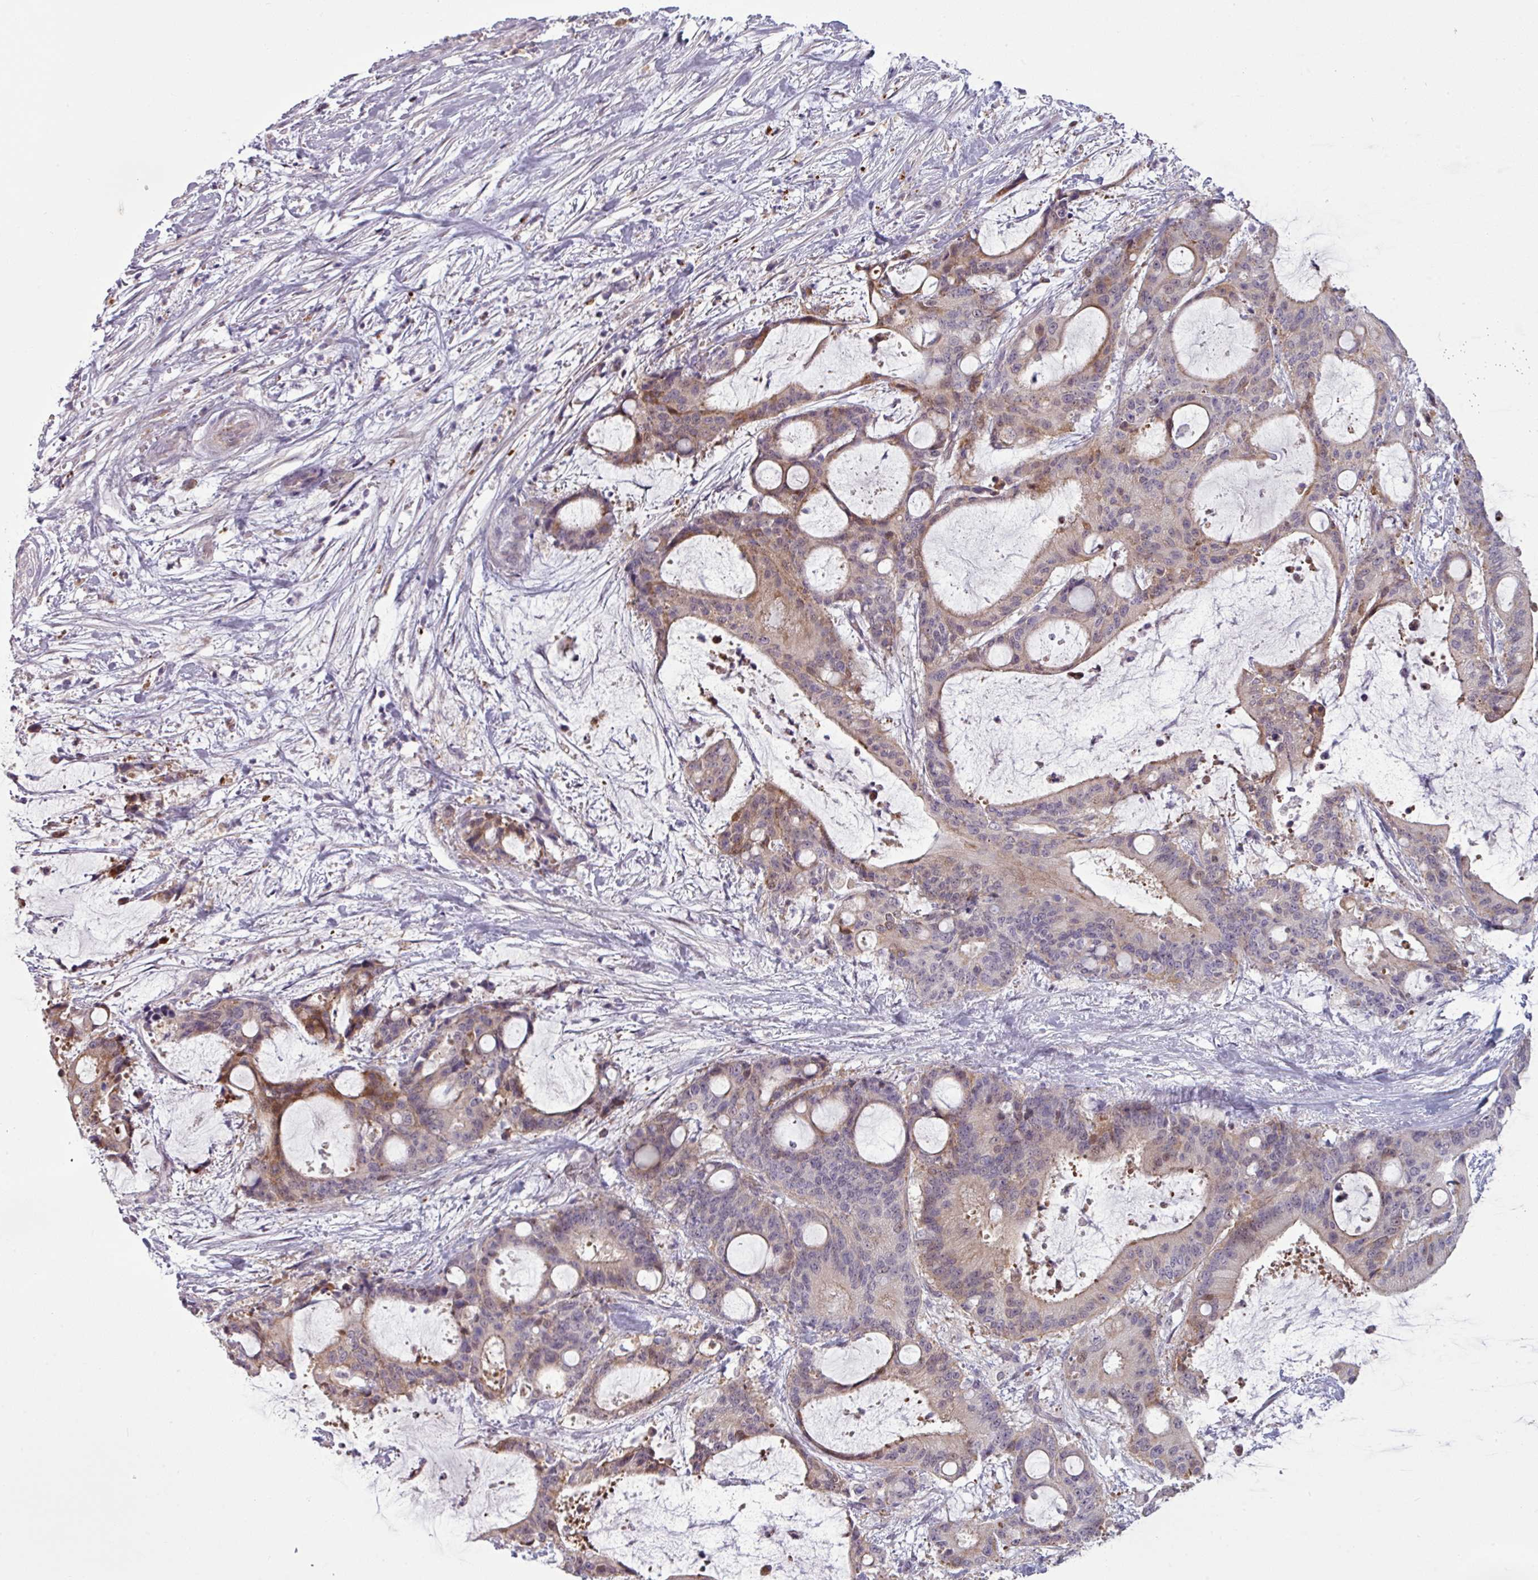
{"staining": {"intensity": "moderate", "quantity": "<25%", "location": "cytoplasmic/membranous"}, "tissue": "liver cancer", "cell_type": "Tumor cells", "image_type": "cancer", "snomed": [{"axis": "morphology", "description": "Normal tissue, NOS"}, {"axis": "morphology", "description": "Cholangiocarcinoma"}, {"axis": "topography", "description": "Liver"}, {"axis": "topography", "description": "Peripheral nerve tissue"}], "caption": "Immunohistochemistry (DAB (3,3'-diaminobenzidine)) staining of human liver cholangiocarcinoma exhibits moderate cytoplasmic/membranous protein staining in approximately <25% of tumor cells.", "gene": "C2orf16", "patient": {"sex": "female", "age": 73}}